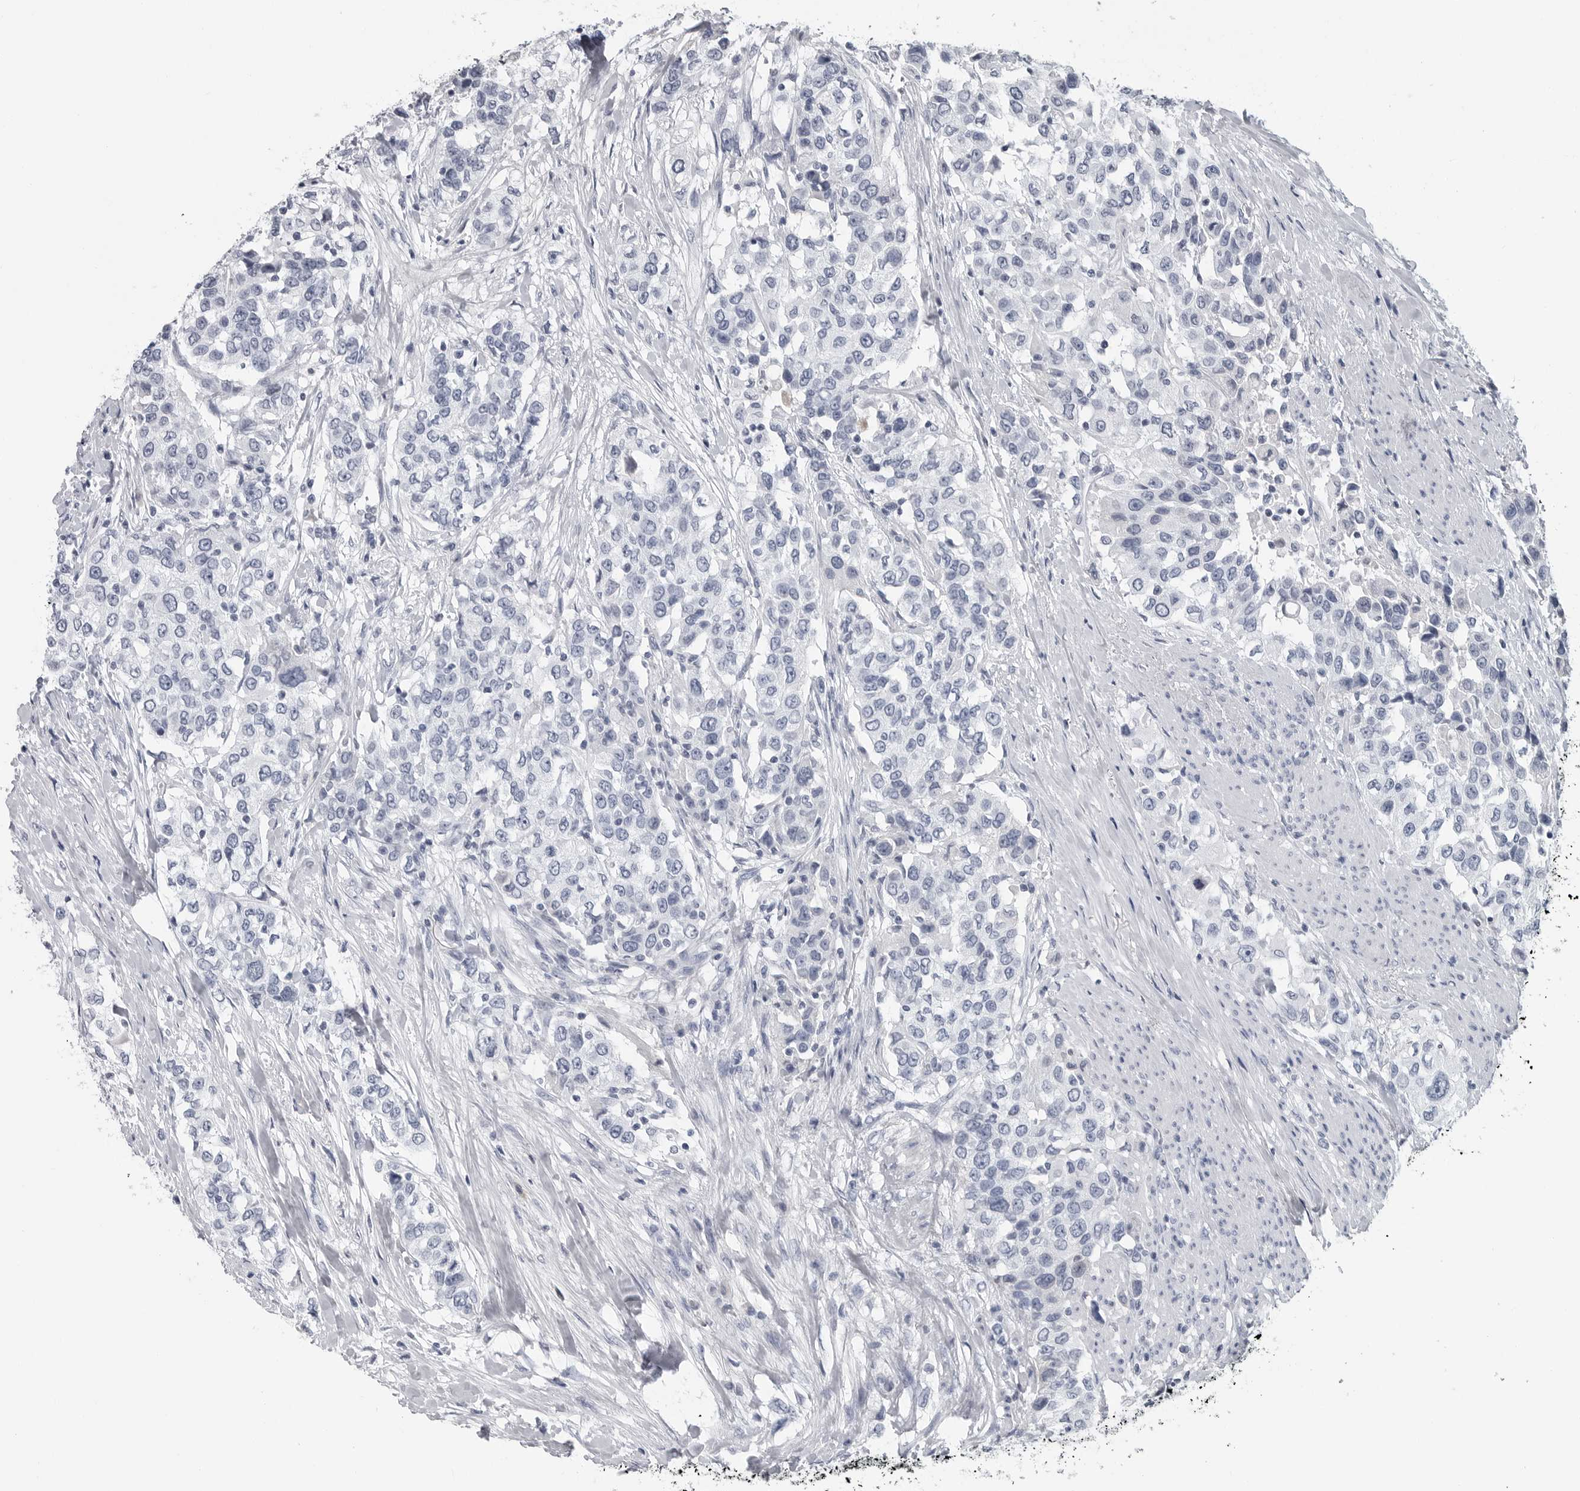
{"staining": {"intensity": "negative", "quantity": "none", "location": "none"}, "tissue": "urothelial cancer", "cell_type": "Tumor cells", "image_type": "cancer", "snomed": [{"axis": "morphology", "description": "Urothelial carcinoma, High grade"}, {"axis": "topography", "description": "Urinary bladder"}], "caption": "Tumor cells are negative for brown protein staining in high-grade urothelial carcinoma.", "gene": "AMPD1", "patient": {"sex": "female", "age": 80}}